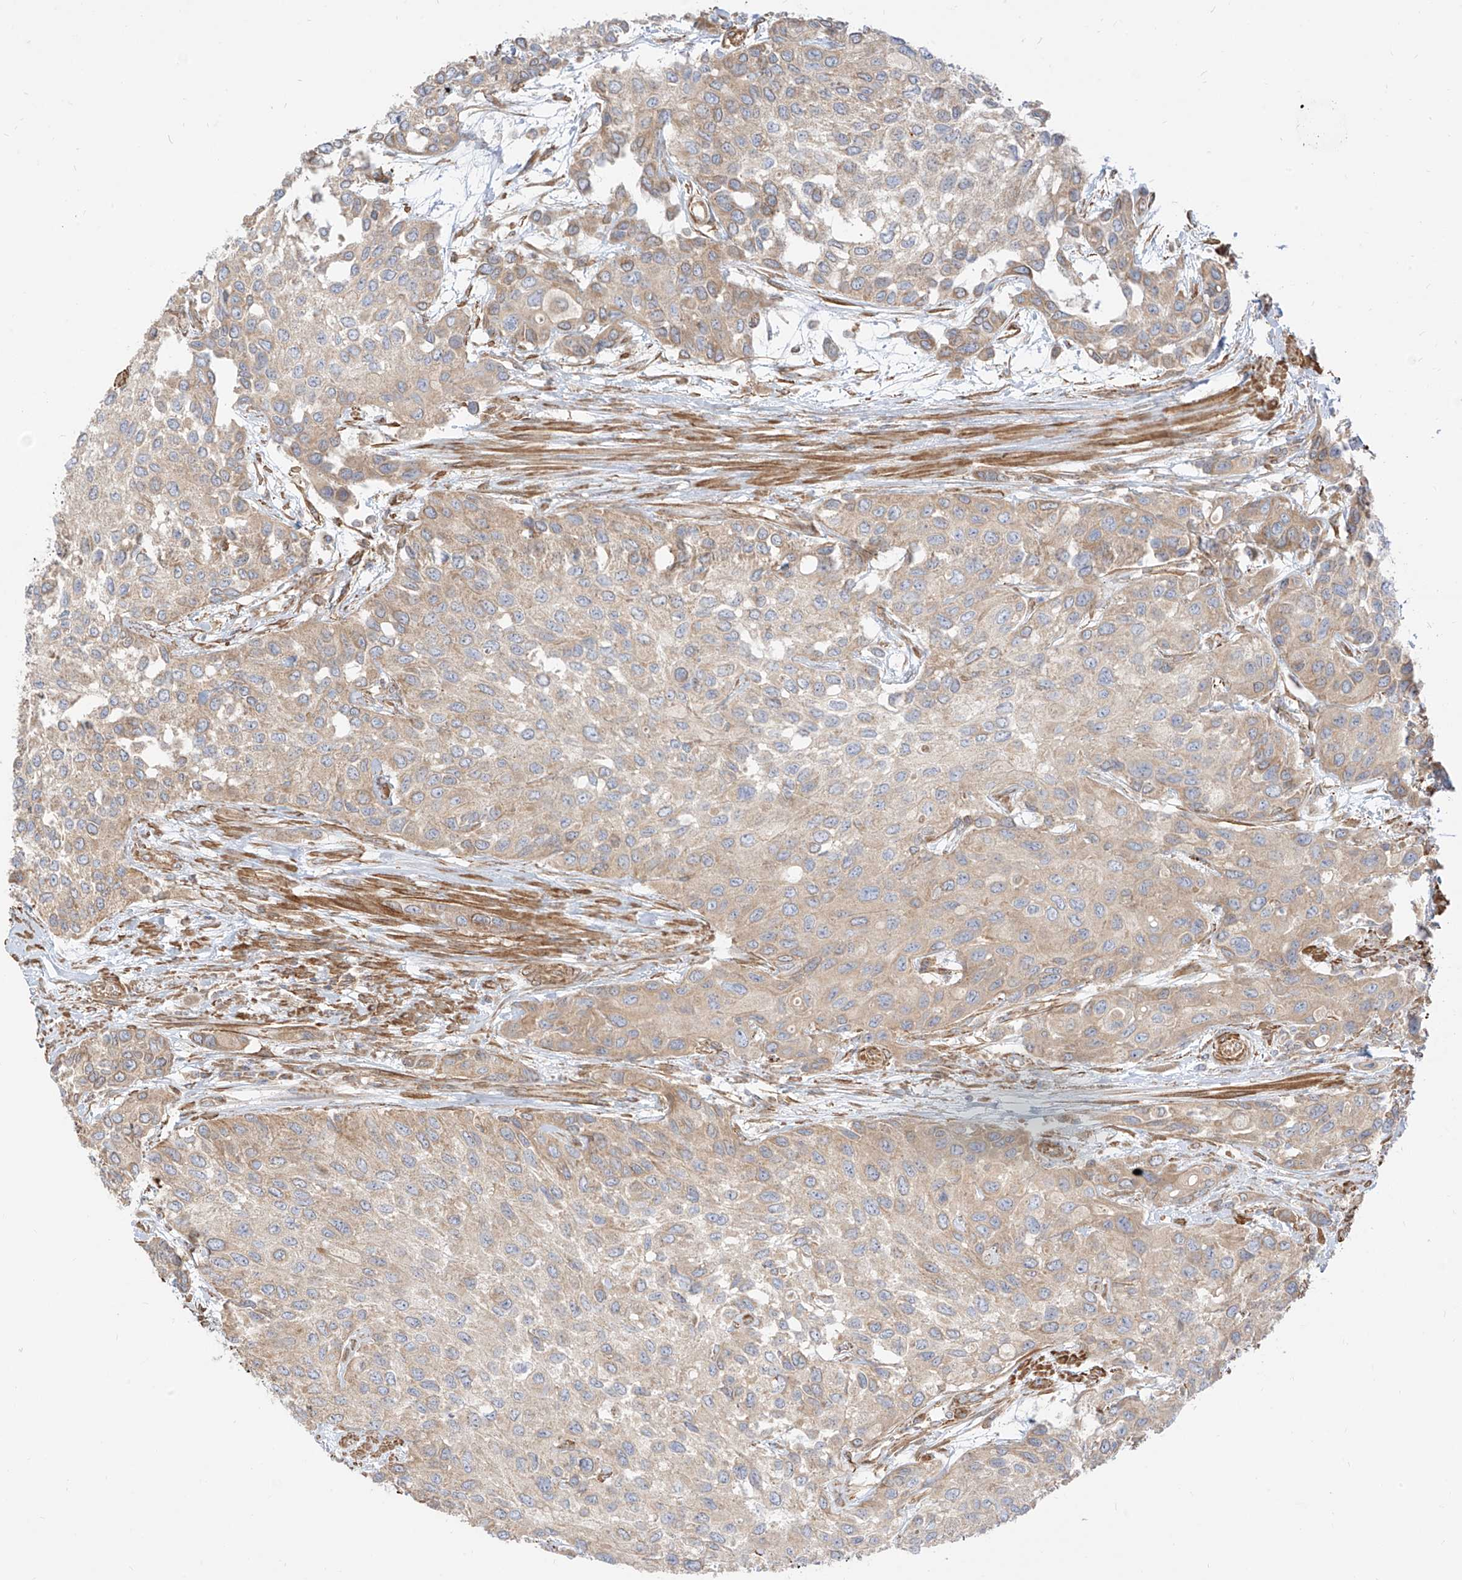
{"staining": {"intensity": "weak", "quantity": "25%-75%", "location": "cytoplasmic/membranous"}, "tissue": "urothelial cancer", "cell_type": "Tumor cells", "image_type": "cancer", "snomed": [{"axis": "morphology", "description": "Normal tissue, NOS"}, {"axis": "morphology", "description": "Urothelial carcinoma, High grade"}, {"axis": "topography", "description": "Vascular tissue"}, {"axis": "topography", "description": "Urinary bladder"}], "caption": "High-grade urothelial carcinoma was stained to show a protein in brown. There is low levels of weak cytoplasmic/membranous expression in about 25%-75% of tumor cells.", "gene": "PLCL1", "patient": {"sex": "female", "age": 56}}